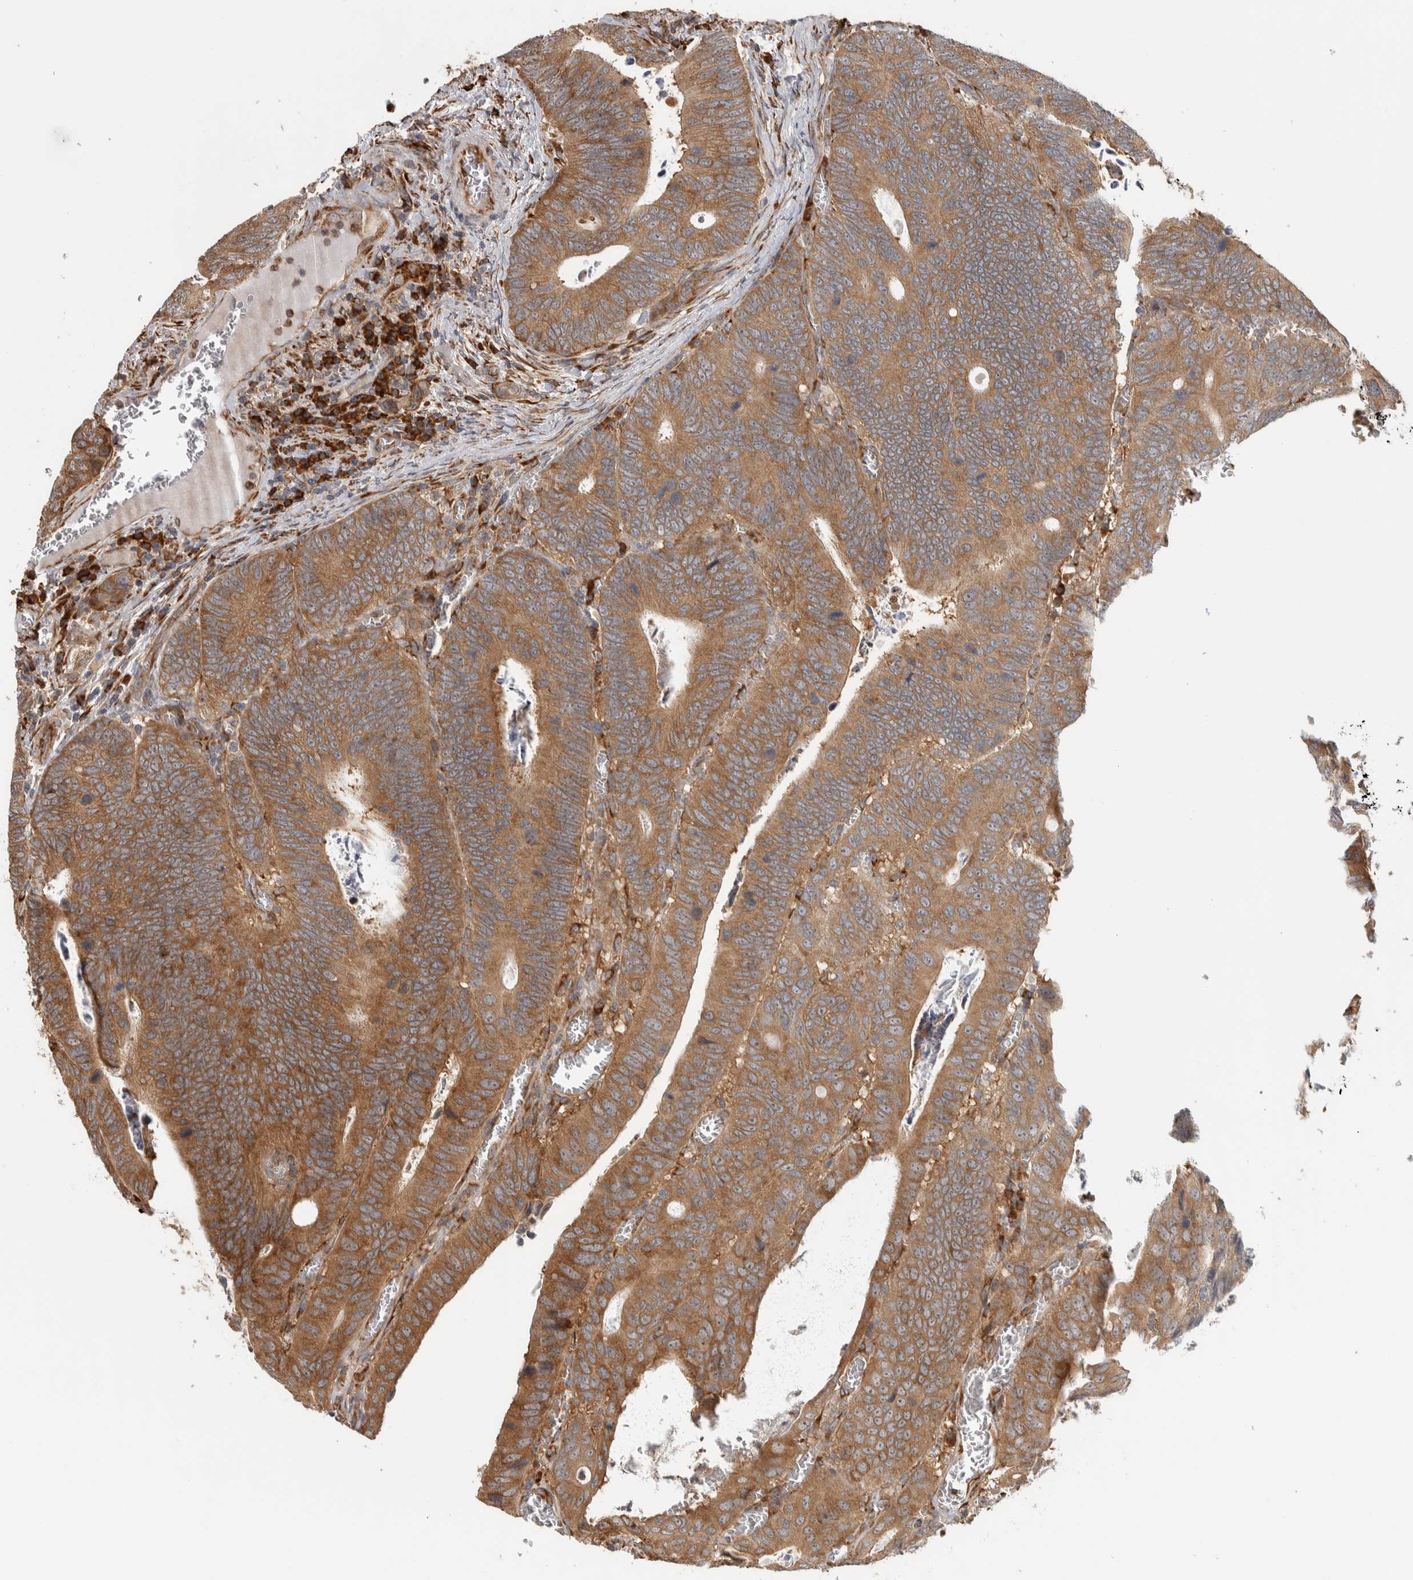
{"staining": {"intensity": "moderate", "quantity": ">75%", "location": "cytoplasmic/membranous"}, "tissue": "colorectal cancer", "cell_type": "Tumor cells", "image_type": "cancer", "snomed": [{"axis": "morphology", "description": "Inflammation, NOS"}, {"axis": "morphology", "description": "Adenocarcinoma, NOS"}, {"axis": "topography", "description": "Colon"}], "caption": "DAB immunohistochemical staining of adenocarcinoma (colorectal) shows moderate cytoplasmic/membranous protein positivity in about >75% of tumor cells. (IHC, brightfield microscopy, high magnification).", "gene": "EIF3H", "patient": {"sex": "male", "age": 72}}